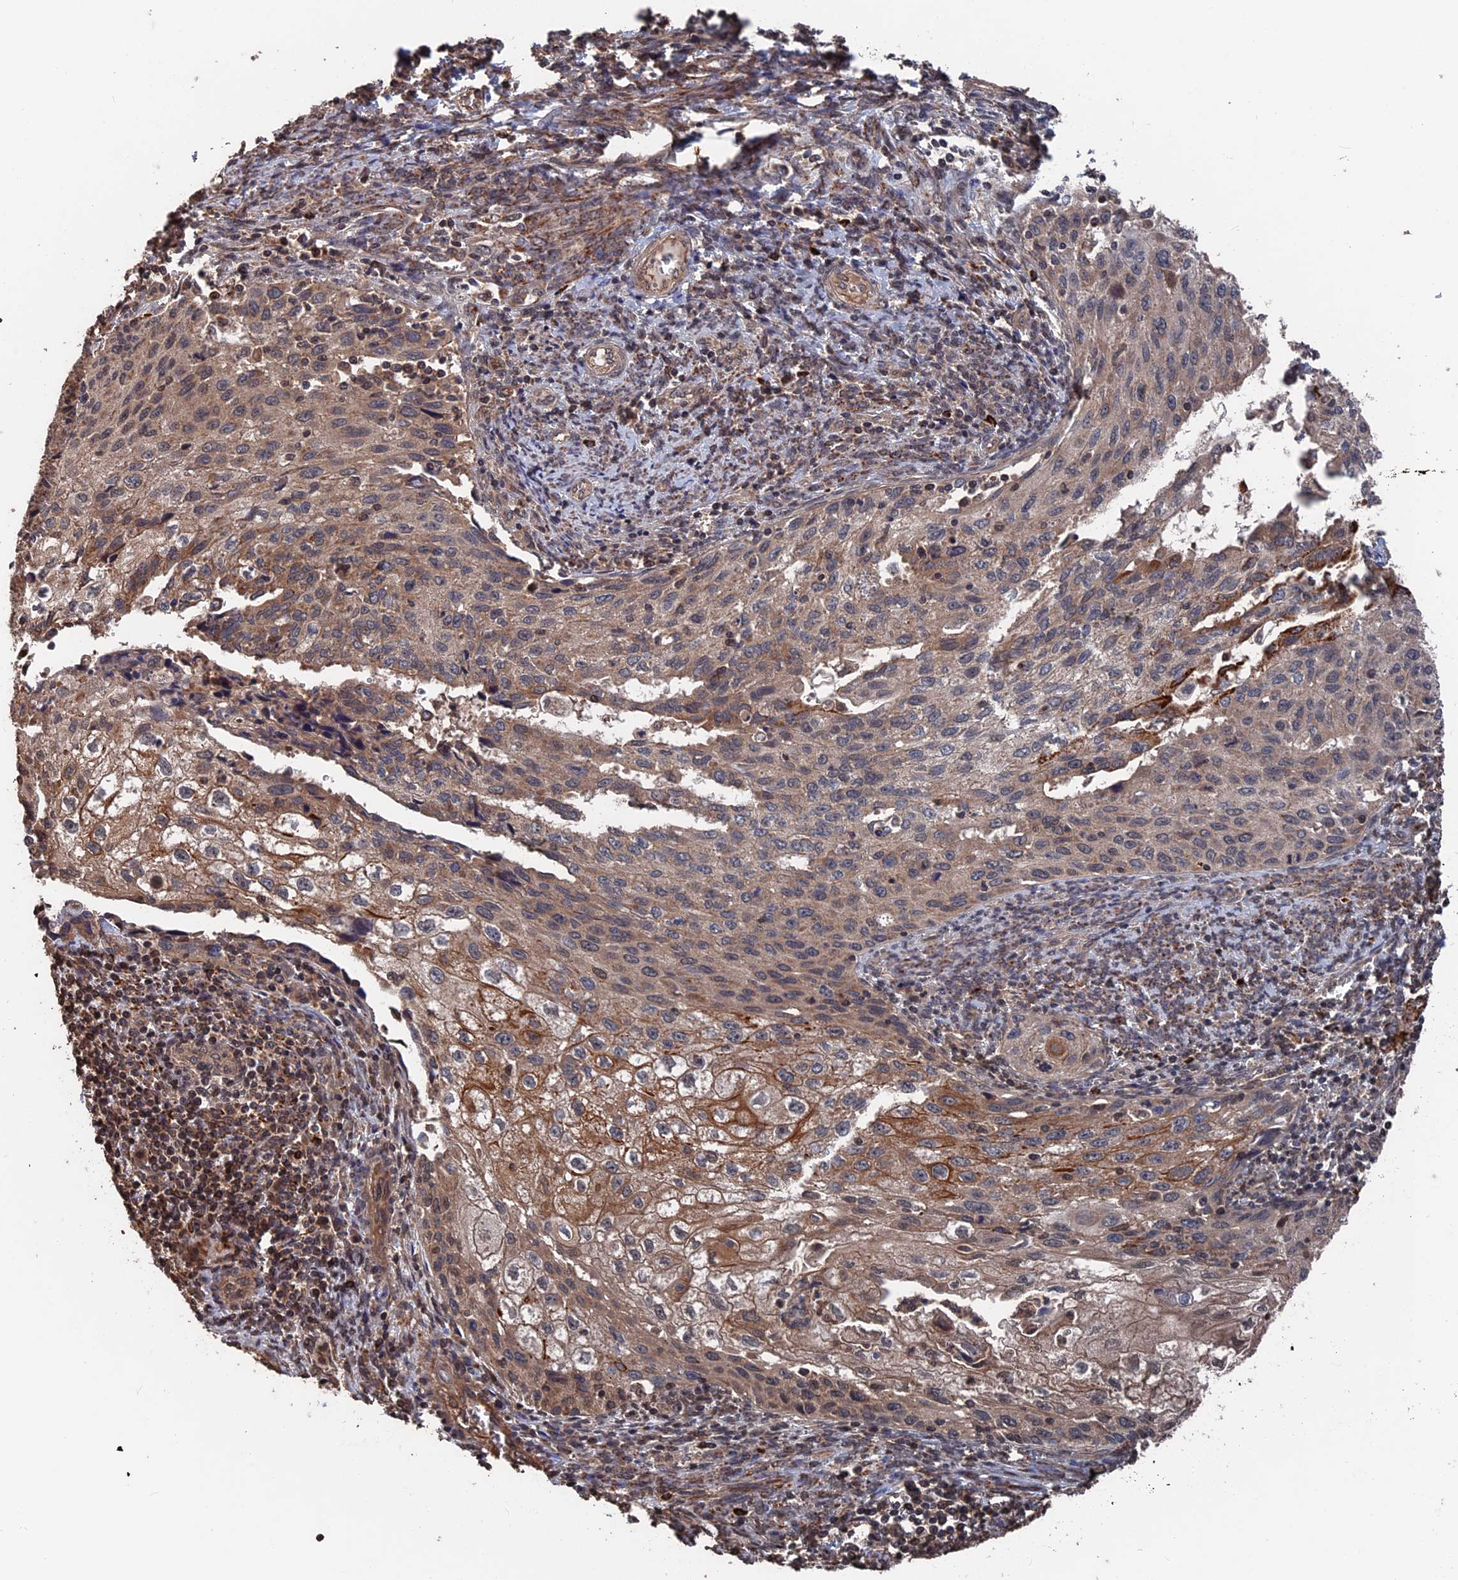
{"staining": {"intensity": "moderate", "quantity": "25%-75%", "location": "cytoplasmic/membranous"}, "tissue": "cervical cancer", "cell_type": "Tumor cells", "image_type": "cancer", "snomed": [{"axis": "morphology", "description": "Squamous cell carcinoma, NOS"}, {"axis": "topography", "description": "Cervix"}], "caption": "Squamous cell carcinoma (cervical) tissue displays moderate cytoplasmic/membranous expression in approximately 25%-75% of tumor cells, visualized by immunohistochemistry.", "gene": "PDE12", "patient": {"sex": "female", "age": 67}}